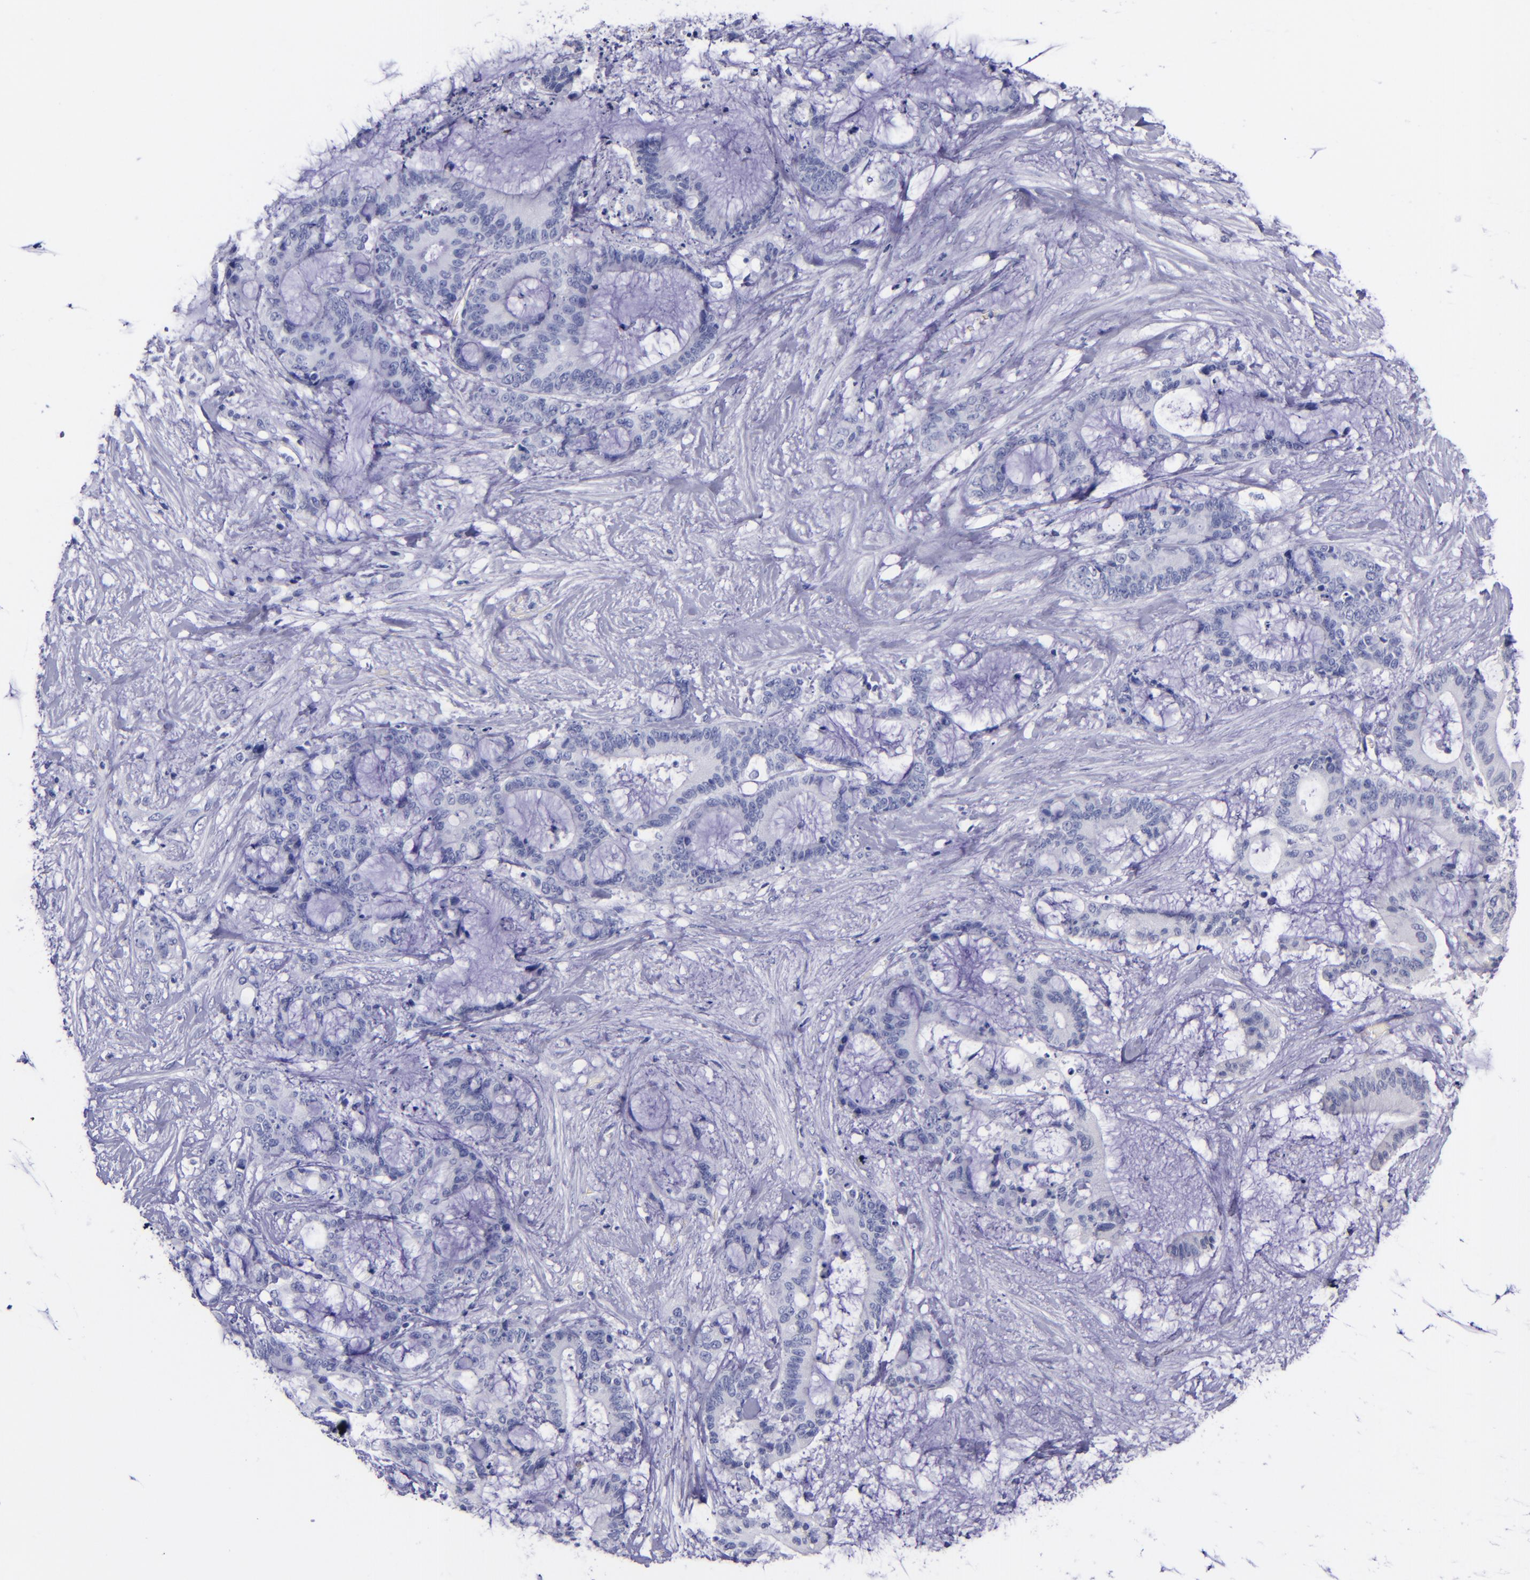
{"staining": {"intensity": "negative", "quantity": "none", "location": "none"}, "tissue": "liver cancer", "cell_type": "Tumor cells", "image_type": "cancer", "snomed": [{"axis": "morphology", "description": "Cholangiocarcinoma"}, {"axis": "topography", "description": "Liver"}], "caption": "A histopathology image of human liver cancer is negative for staining in tumor cells. The staining was performed using DAB to visualize the protein expression in brown, while the nuclei were stained in blue with hematoxylin (Magnification: 20x).", "gene": "SV2A", "patient": {"sex": "female", "age": 73}}